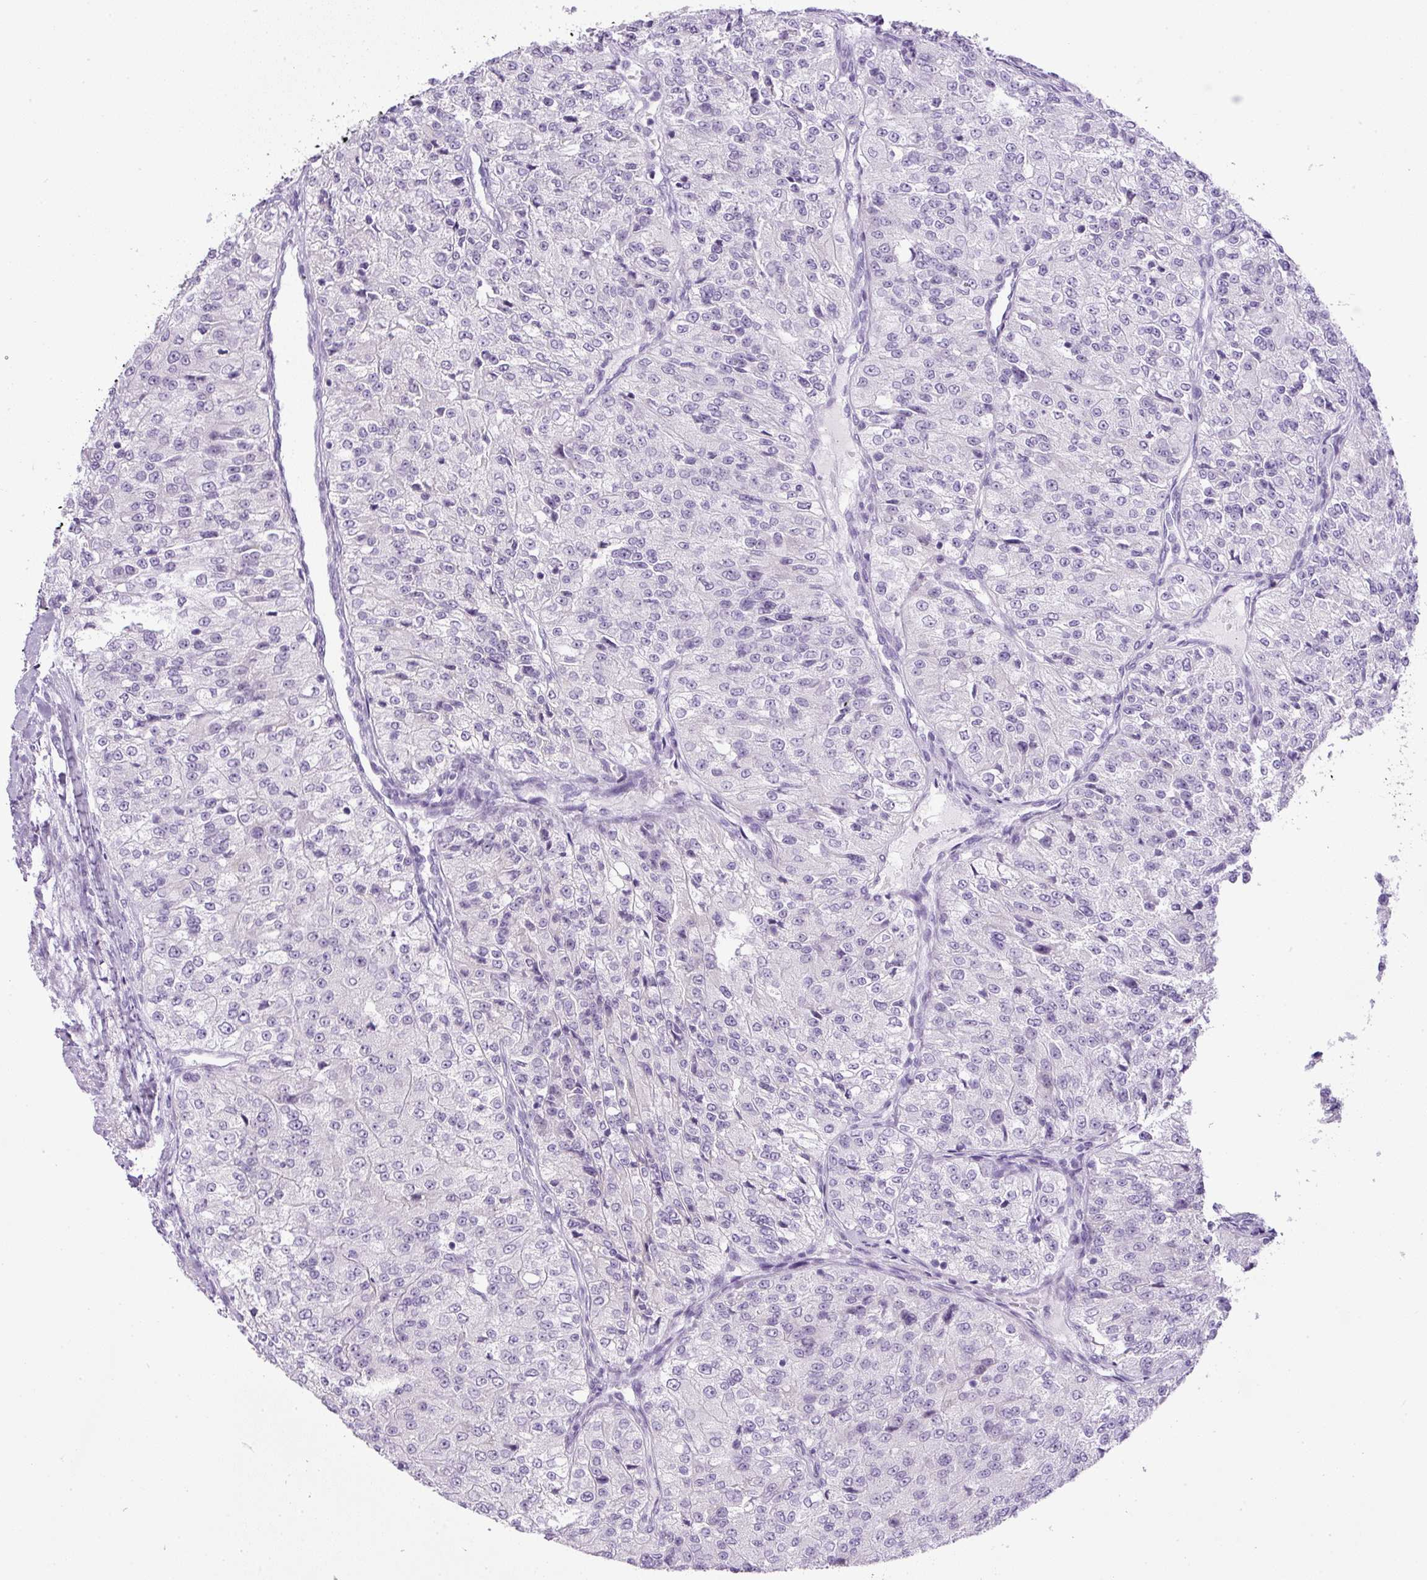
{"staining": {"intensity": "negative", "quantity": "none", "location": "none"}, "tissue": "renal cancer", "cell_type": "Tumor cells", "image_type": "cancer", "snomed": [{"axis": "morphology", "description": "Adenocarcinoma, NOS"}, {"axis": "topography", "description": "Kidney"}], "caption": "The micrograph shows no staining of tumor cells in renal cancer (adenocarcinoma).", "gene": "RHBDD2", "patient": {"sex": "female", "age": 63}}